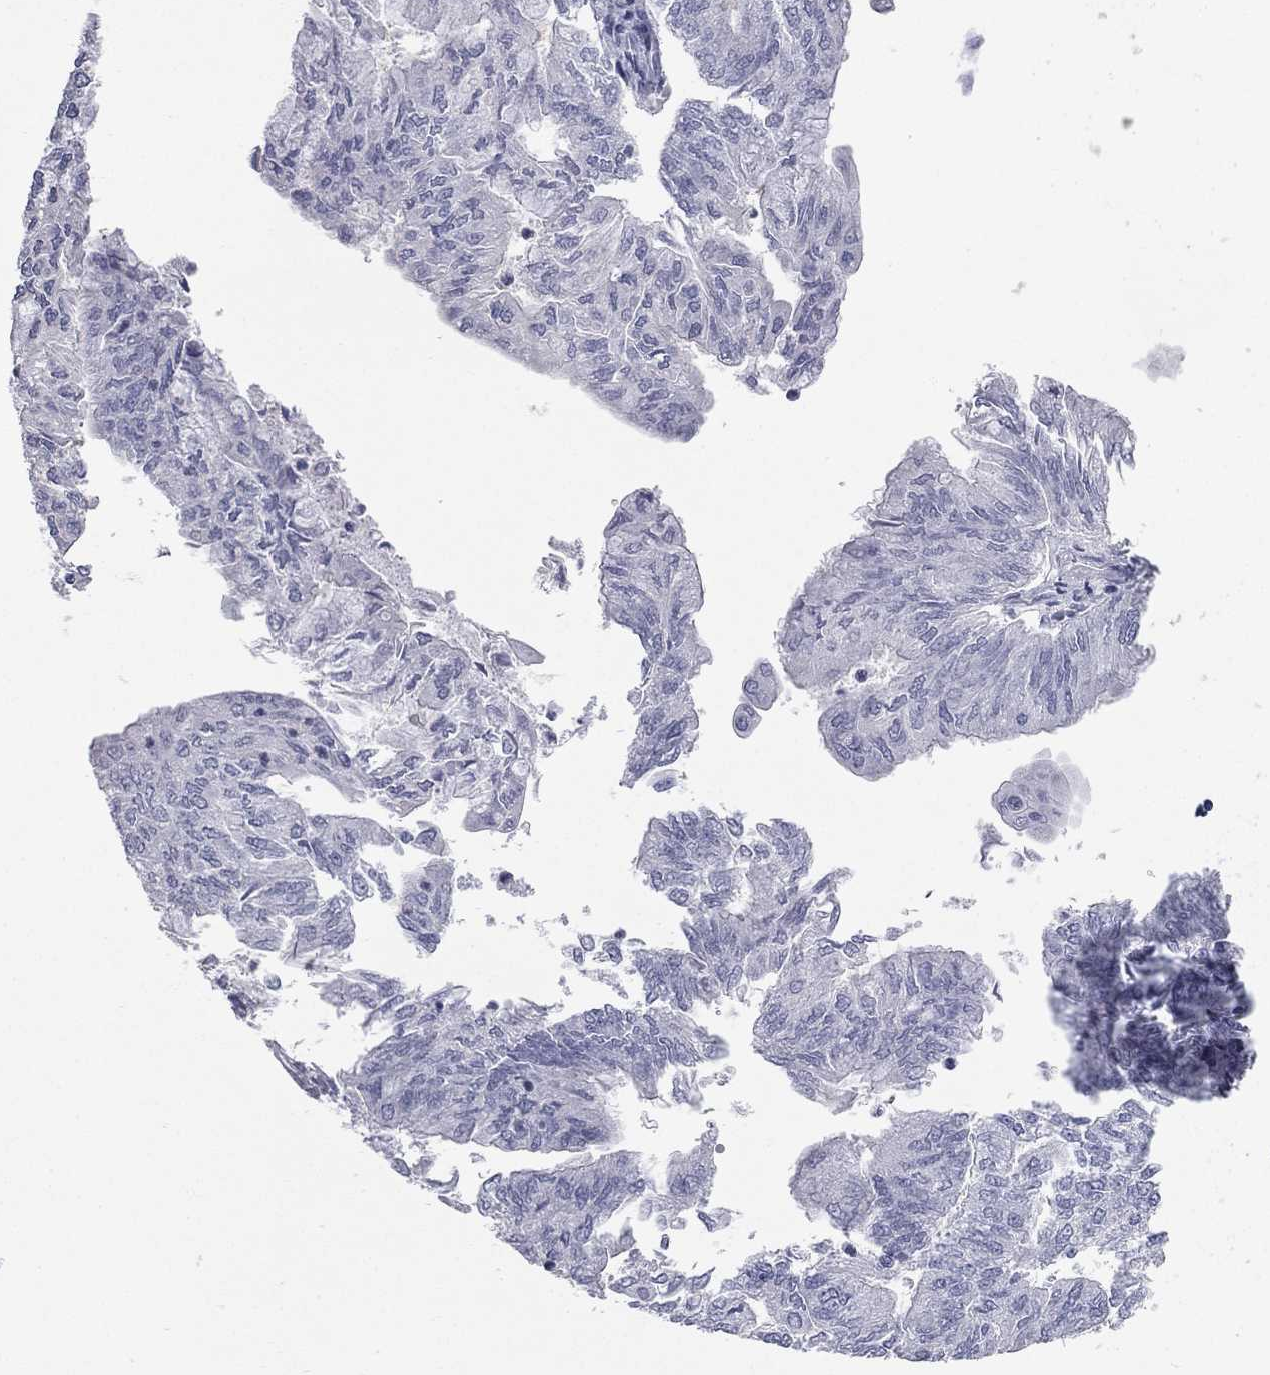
{"staining": {"intensity": "negative", "quantity": "none", "location": "none"}, "tissue": "endometrial cancer", "cell_type": "Tumor cells", "image_type": "cancer", "snomed": [{"axis": "morphology", "description": "Adenocarcinoma, NOS"}, {"axis": "topography", "description": "Endometrium"}], "caption": "DAB (3,3'-diaminobenzidine) immunohistochemical staining of human endometrial cancer (adenocarcinoma) reveals no significant expression in tumor cells. (Brightfield microscopy of DAB immunohistochemistry at high magnification).", "gene": "AK8", "patient": {"sex": "female", "age": 59}}